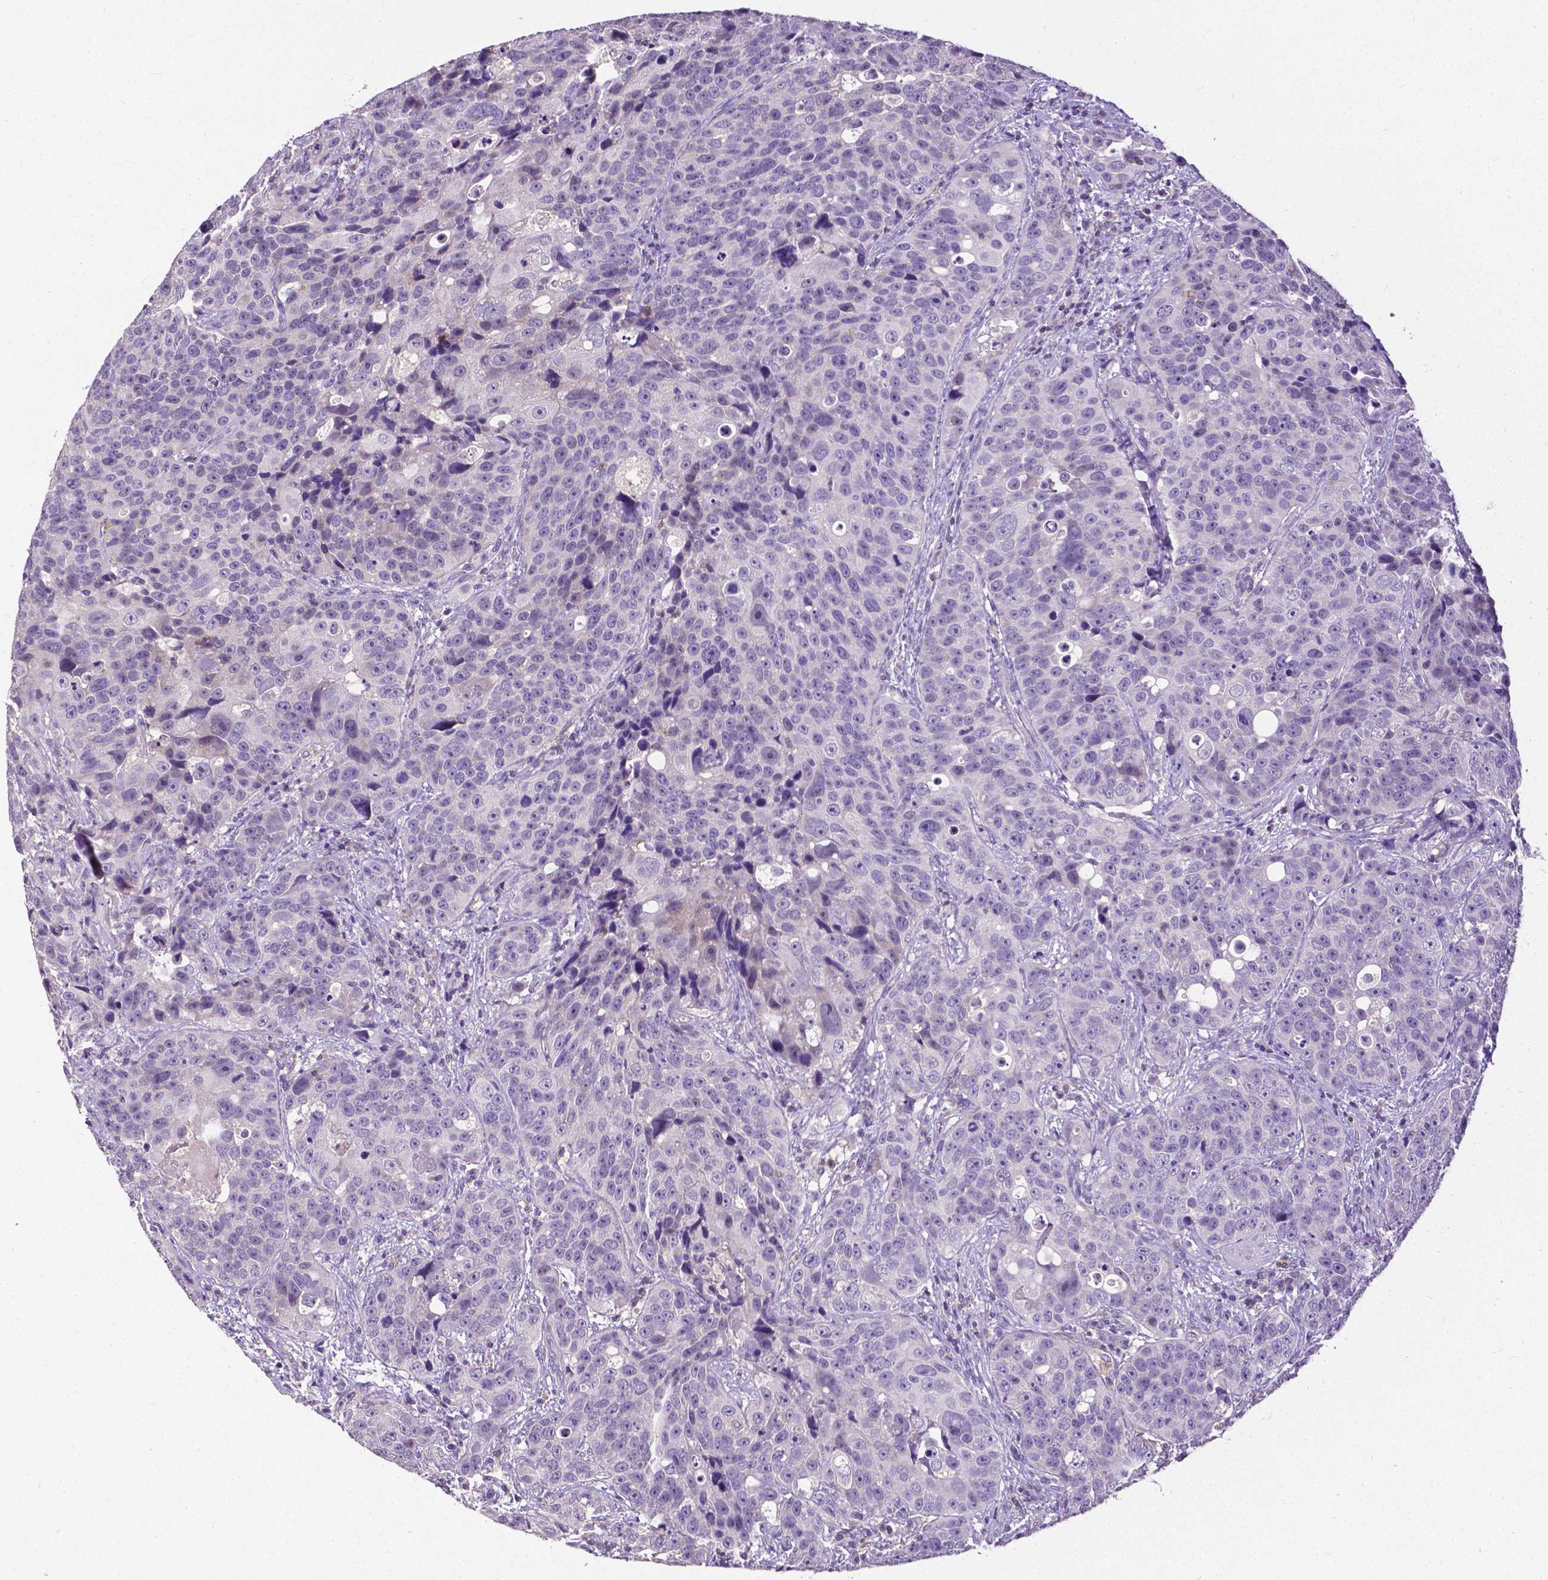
{"staining": {"intensity": "negative", "quantity": "none", "location": "none"}, "tissue": "urothelial cancer", "cell_type": "Tumor cells", "image_type": "cancer", "snomed": [{"axis": "morphology", "description": "Urothelial carcinoma, NOS"}, {"axis": "topography", "description": "Urinary bladder"}], "caption": "An immunohistochemistry (IHC) histopathology image of transitional cell carcinoma is shown. There is no staining in tumor cells of transitional cell carcinoma.", "gene": "CD4", "patient": {"sex": "male", "age": 52}}